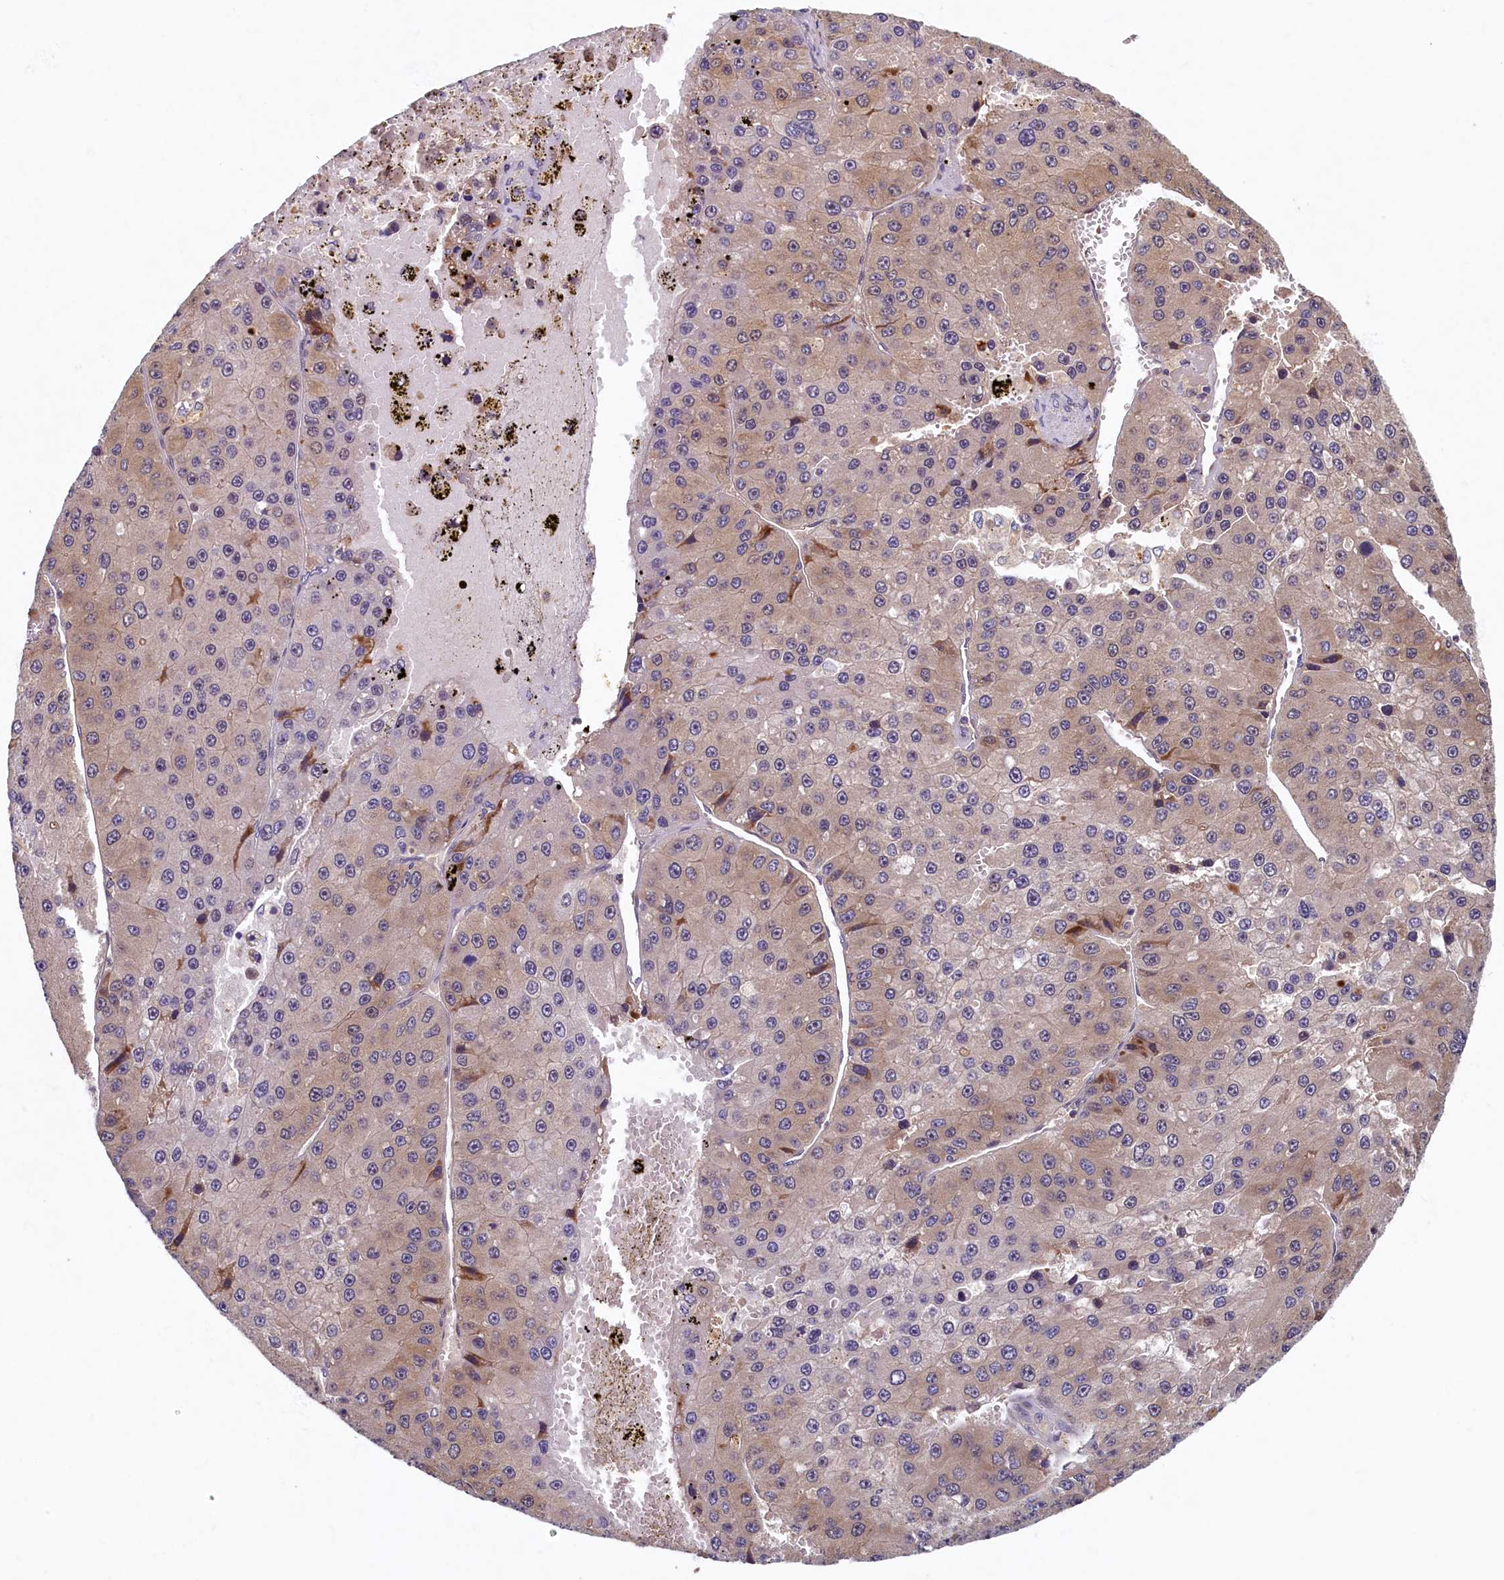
{"staining": {"intensity": "weak", "quantity": "<25%", "location": "cytoplasmic/membranous"}, "tissue": "liver cancer", "cell_type": "Tumor cells", "image_type": "cancer", "snomed": [{"axis": "morphology", "description": "Carcinoma, Hepatocellular, NOS"}, {"axis": "topography", "description": "Liver"}], "caption": "DAB (3,3'-diaminobenzidine) immunohistochemical staining of human liver cancer (hepatocellular carcinoma) exhibits no significant expression in tumor cells.", "gene": "LCMT2", "patient": {"sex": "female", "age": 73}}